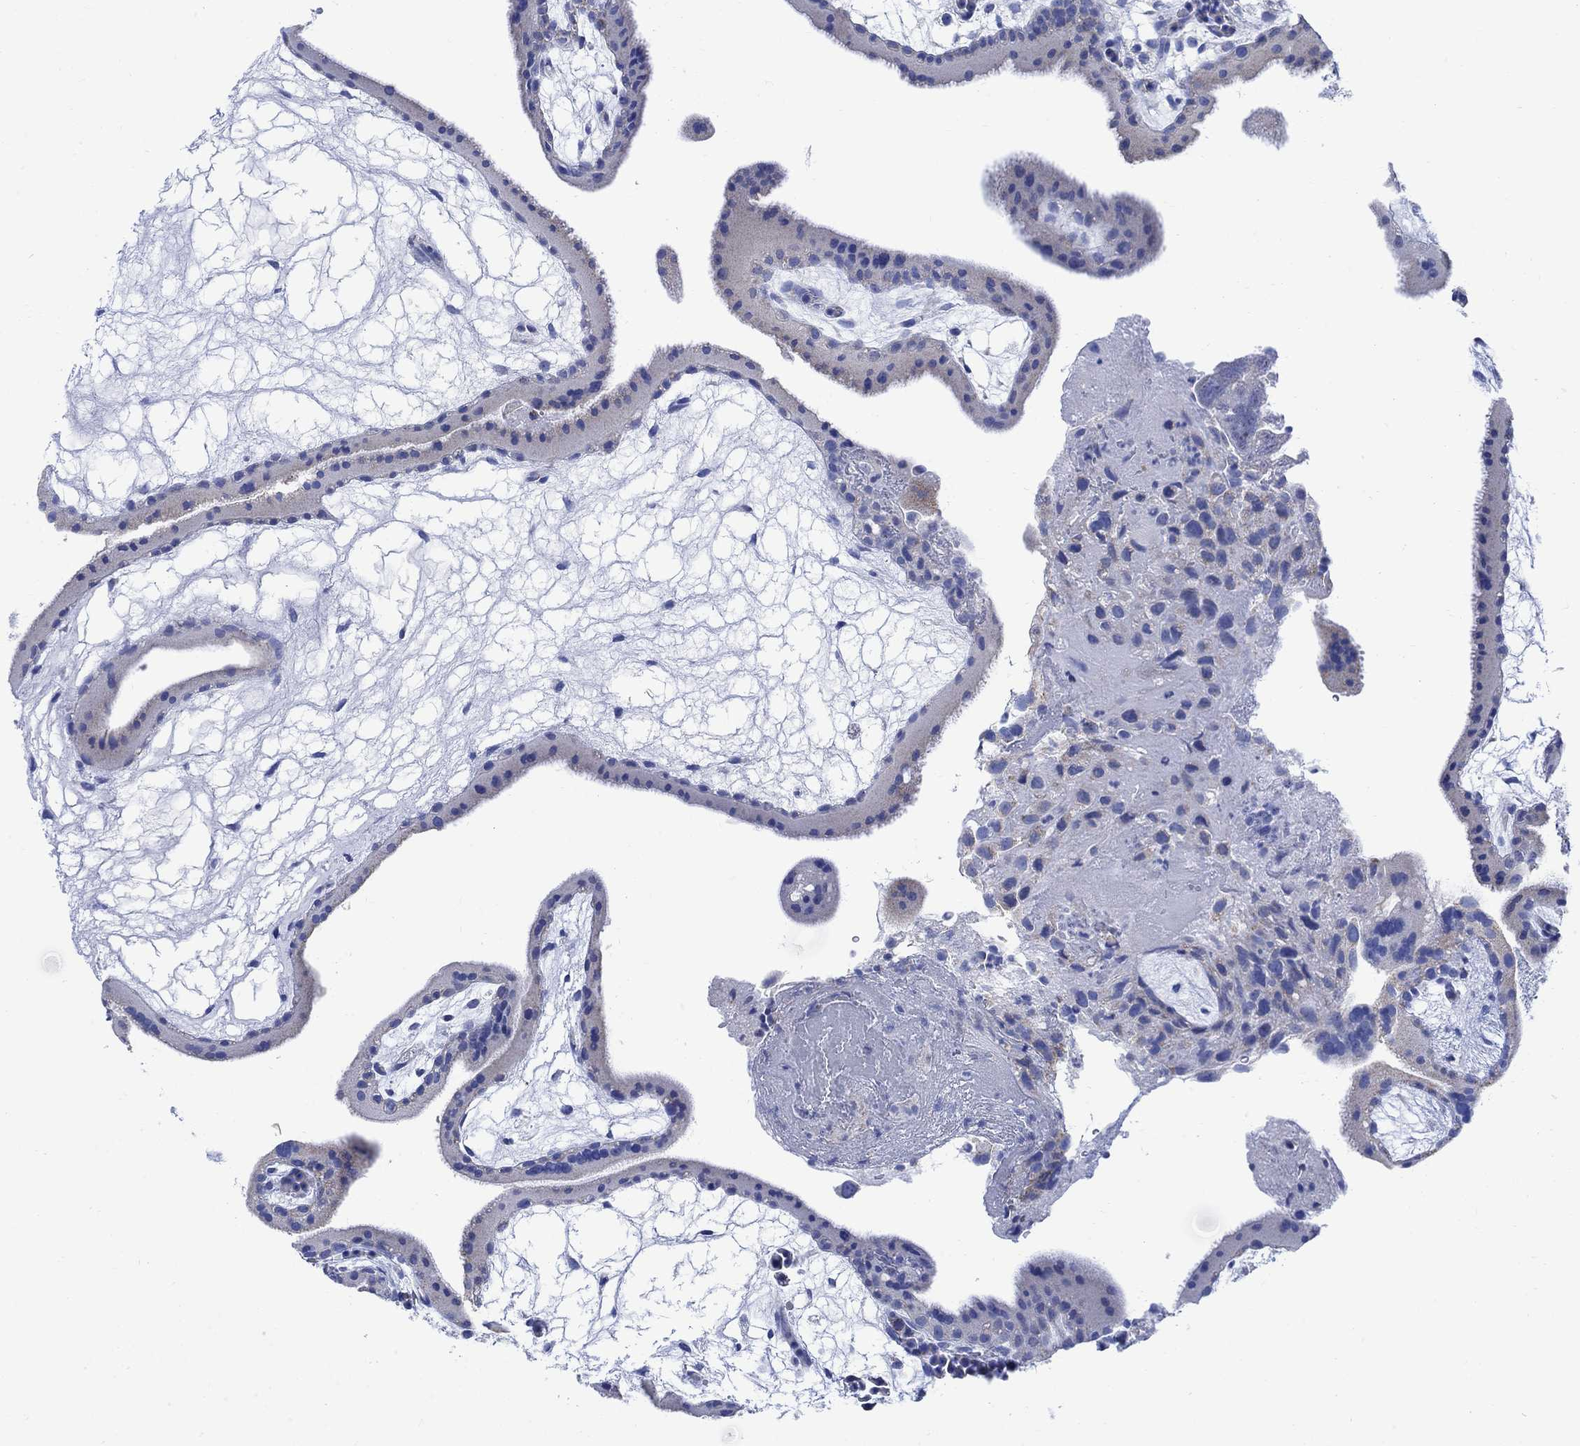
{"staining": {"intensity": "negative", "quantity": "none", "location": "none"}, "tissue": "placenta", "cell_type": "Decidual cells", "image_type": "normal", "snomed": [{"axis": "morphology", "description": "Normal tissue, NOS"}, {"axis": "topography", "description": "Placenta"}], "caption": "Immunohistochemistry of unremarkable placenta reveals no staining in decidual cells.", "gene": "CPLX1", "patient": {"sex": "female", "age": 19}}